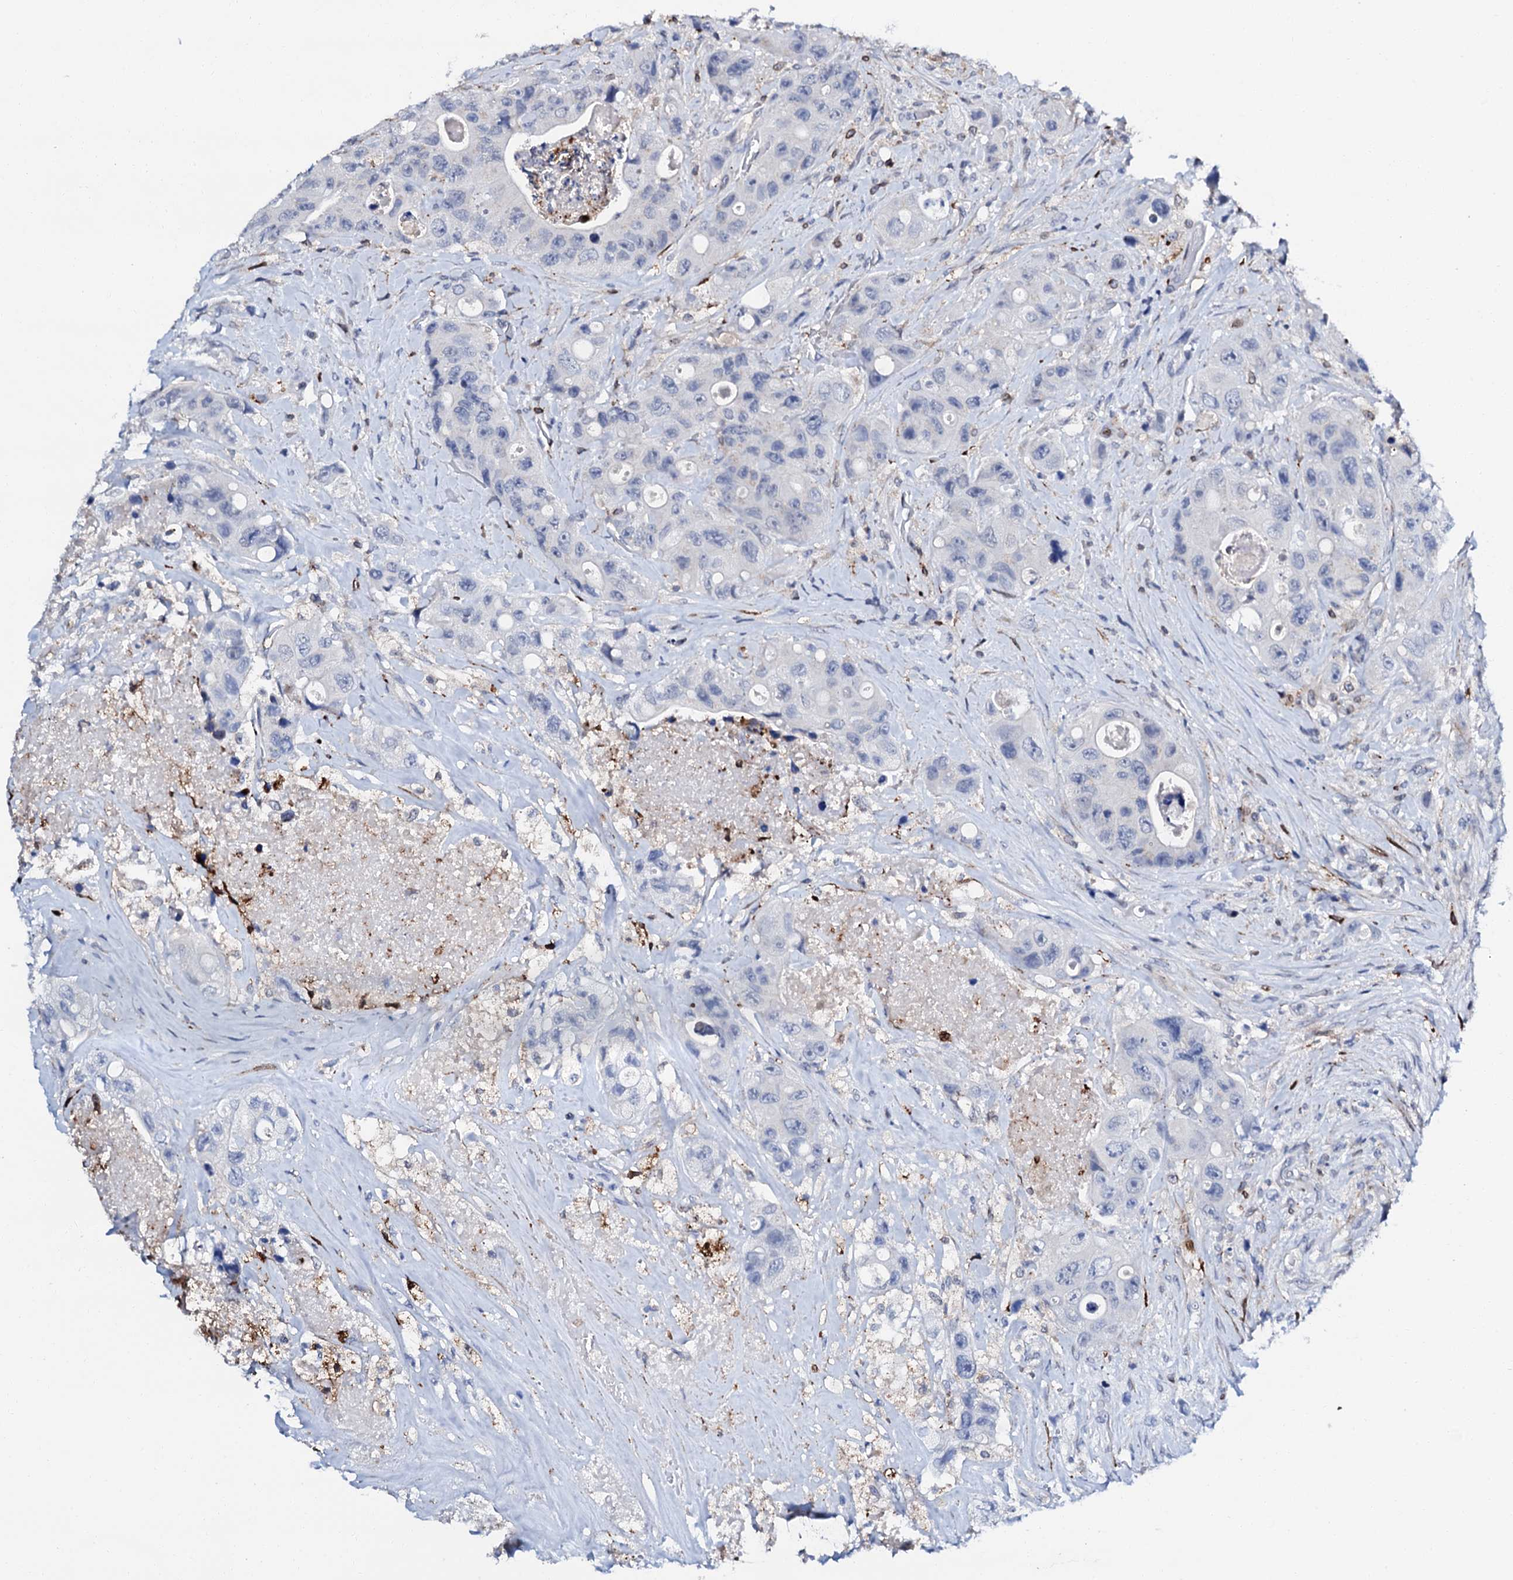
{"staining": {"intensity": "negative", "quantity": "none", "location": "none"}, "tissue": "colorectal cancer", "cell_type": "Tumor cells", "image_type": "cancer", "snomed": [{"axis": "morphology", "description": "Adenocarcinoma, NOS"}, {"axis": "topography", "description": "Colon"}], "caption": "High magnification brightfield microscopy of adenocarcinoma (colorectal) stained with DAB (brown) and counterstained with hematoxylin (blue): tumor cells show no significant positivity. (DAB IHC with hematoxylin counter stain).", "gene": "MED13L", "patient": {"sex": "female", "age": 46}}